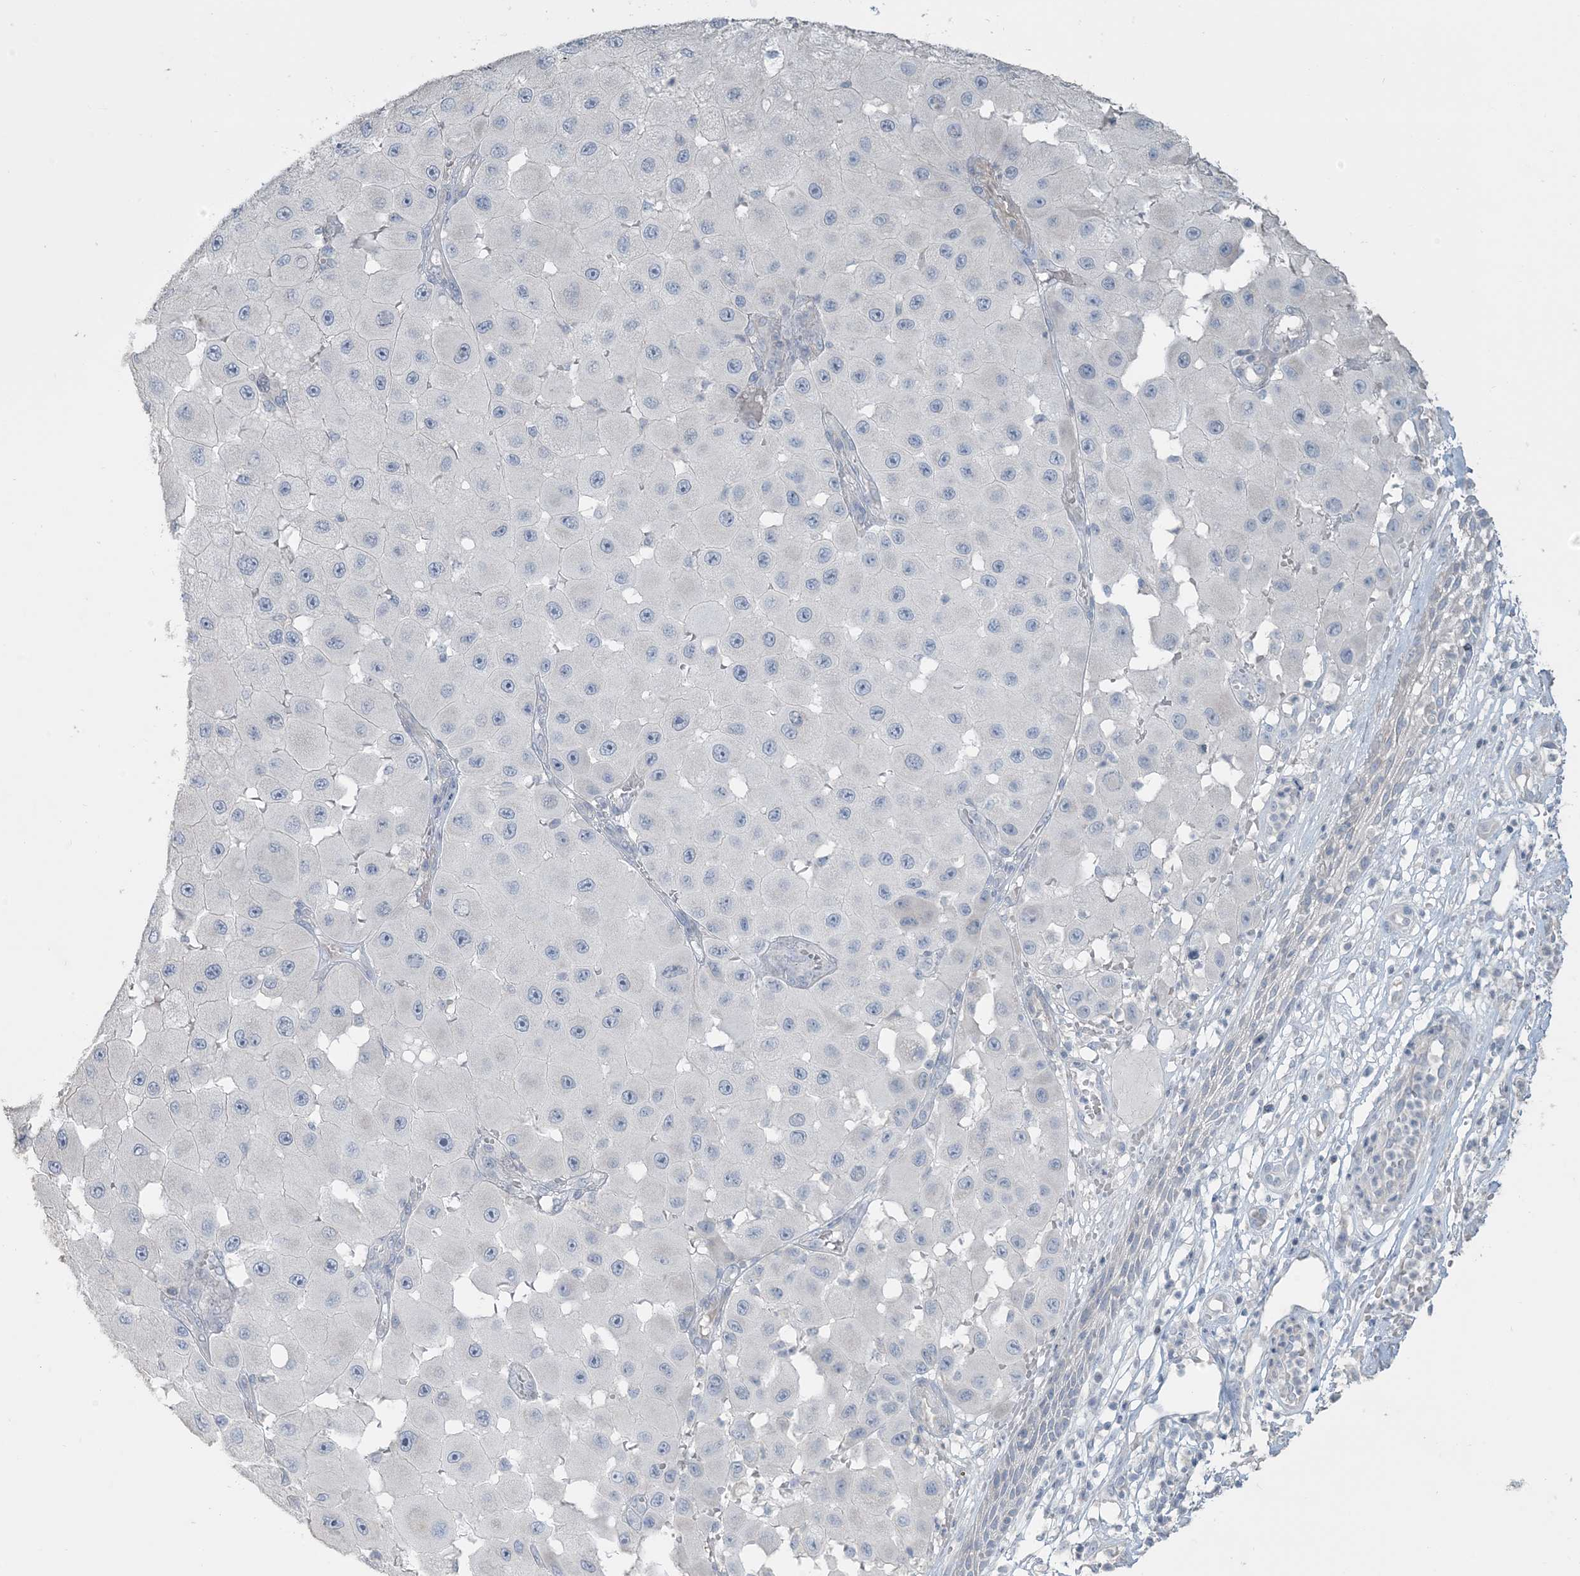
{"staining": {"intensity": "negative", "quantity": "none", "location": "none"}, "tissue": "melanoma", "cell_type": "Tumor cells", "image_type": "cancer", "snomed": [{"axis": "morphology", "description": "Malignant melanoma, NOS"}, {"axis": "topography", "description": "Skin"}], "caption": "A micrograph of melanoma stained for a protein shows no brown staining in tumor cells.", "gene": "NPHS2", "patient": {"sex": "female", "age": 81}}